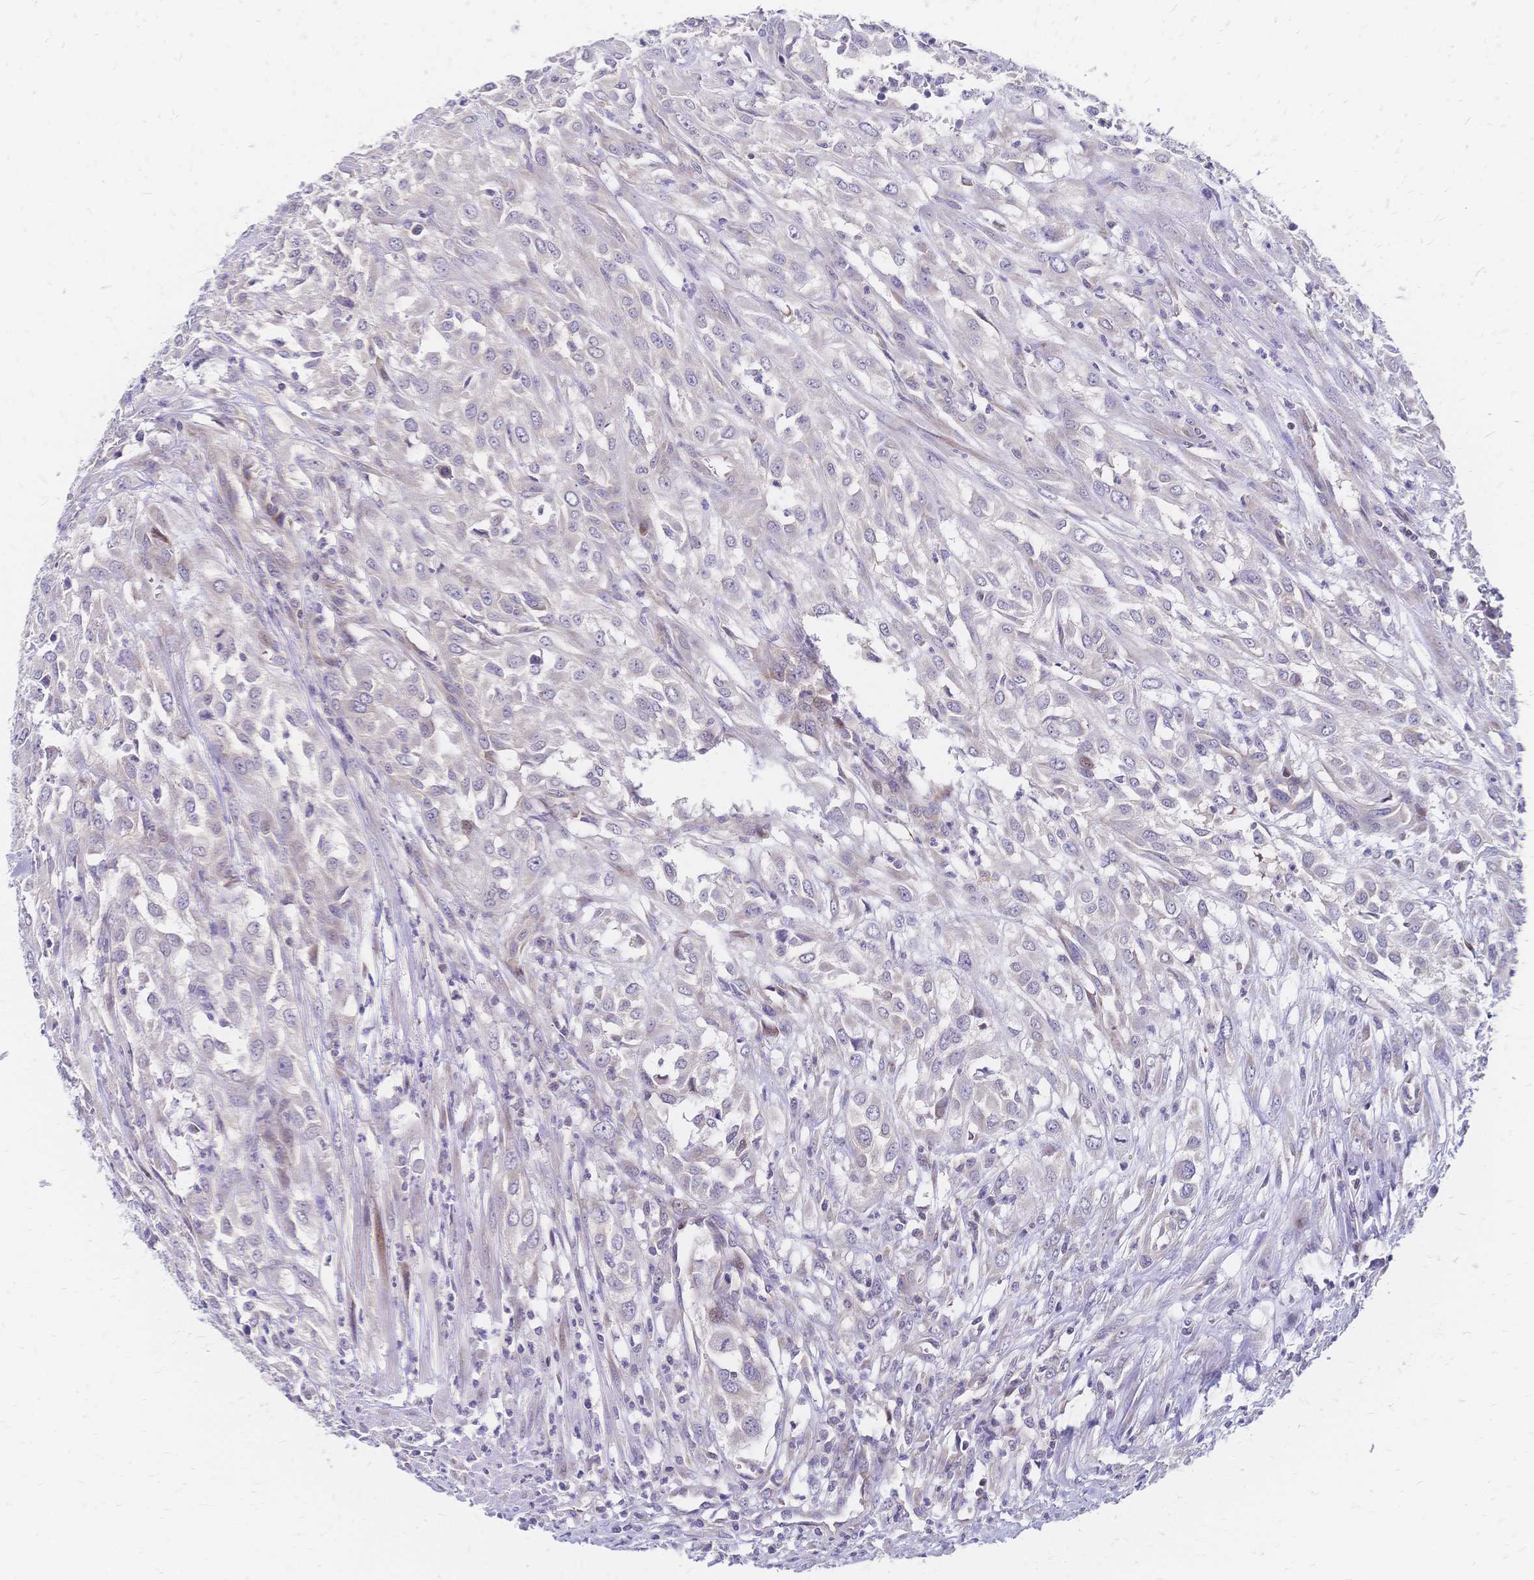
{"staining": {"intensity": "negative", "quantity": "none", "location": "none"}, "tissue": "urothelial cancer", "cell_type": "Tumor cells", "image_type": "cancer", "snomed": [{"axis": "morphology", "description": "Urothelial carcinoma, High grade"}, {"axis": "topography", "description": "Urinary bladder"}], "caption": "IHC photomicrograph of neoplastic tissue: human urothelial carcinoma (high-grade) stained with DAB demonstrates no significant protein positivity in tumor cells.", "gene": "CBX7", "patient": {"sex": "male", "age": 67}}